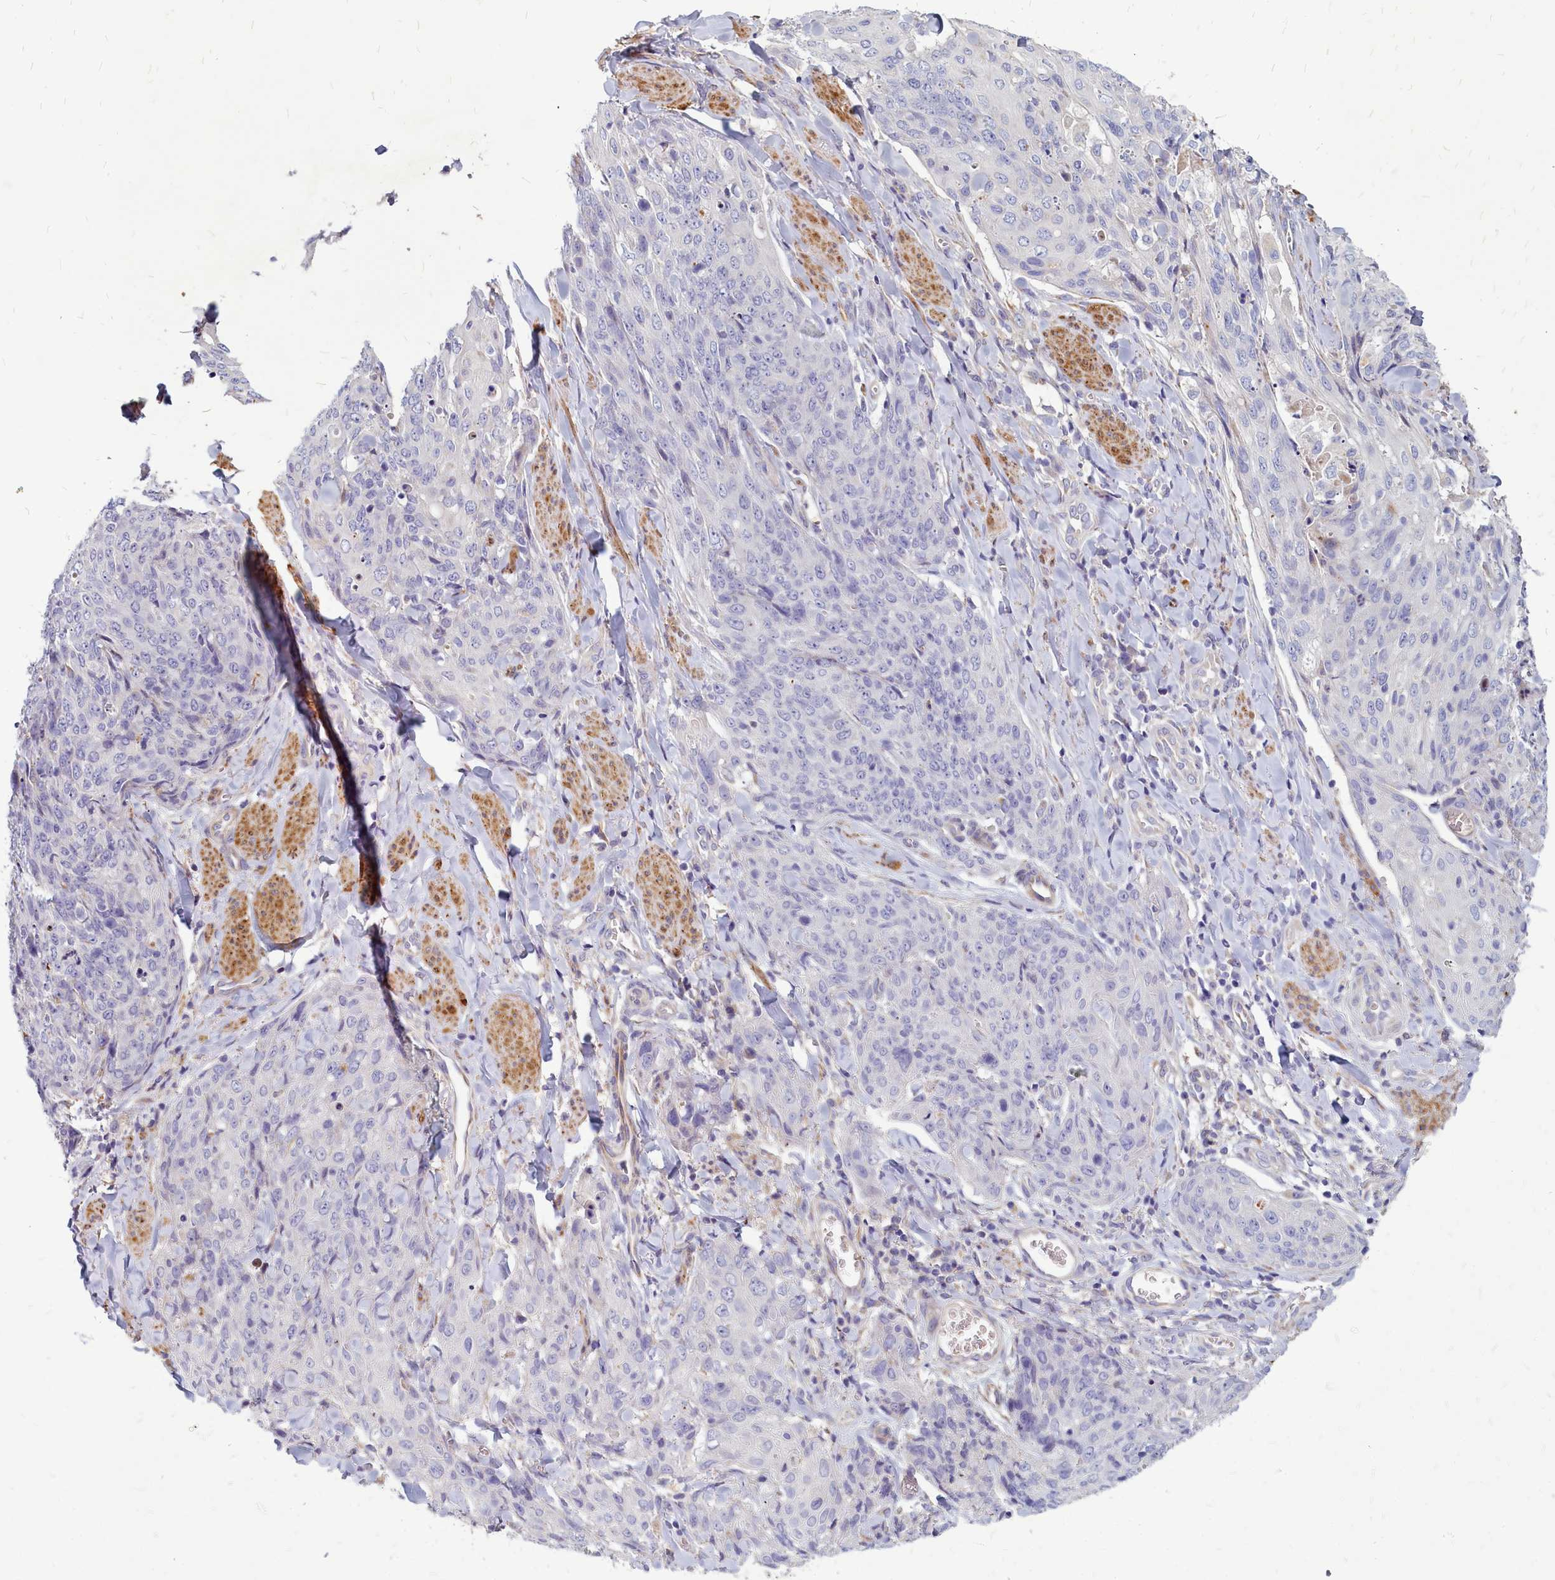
{"staining": {"intensity": "negative", "quantity": "none", "location": "none"}, "tissue": "skin cancer", "cell_type": "Tumor cells", "image_type": "cancer", "snomed": [{"axis": "morphology", "description": "Squamous cell carcinoma, NOS"}, {"axis": "topography", "description": "Skin"}, {"axis": "topography", "description": "Vulva"}], "caption": "There is no significant staining in tumor cells of skin squamous cell carcinoma.", "gene": "SMPD4", "patient": {"sex": "female", "age": 85}}